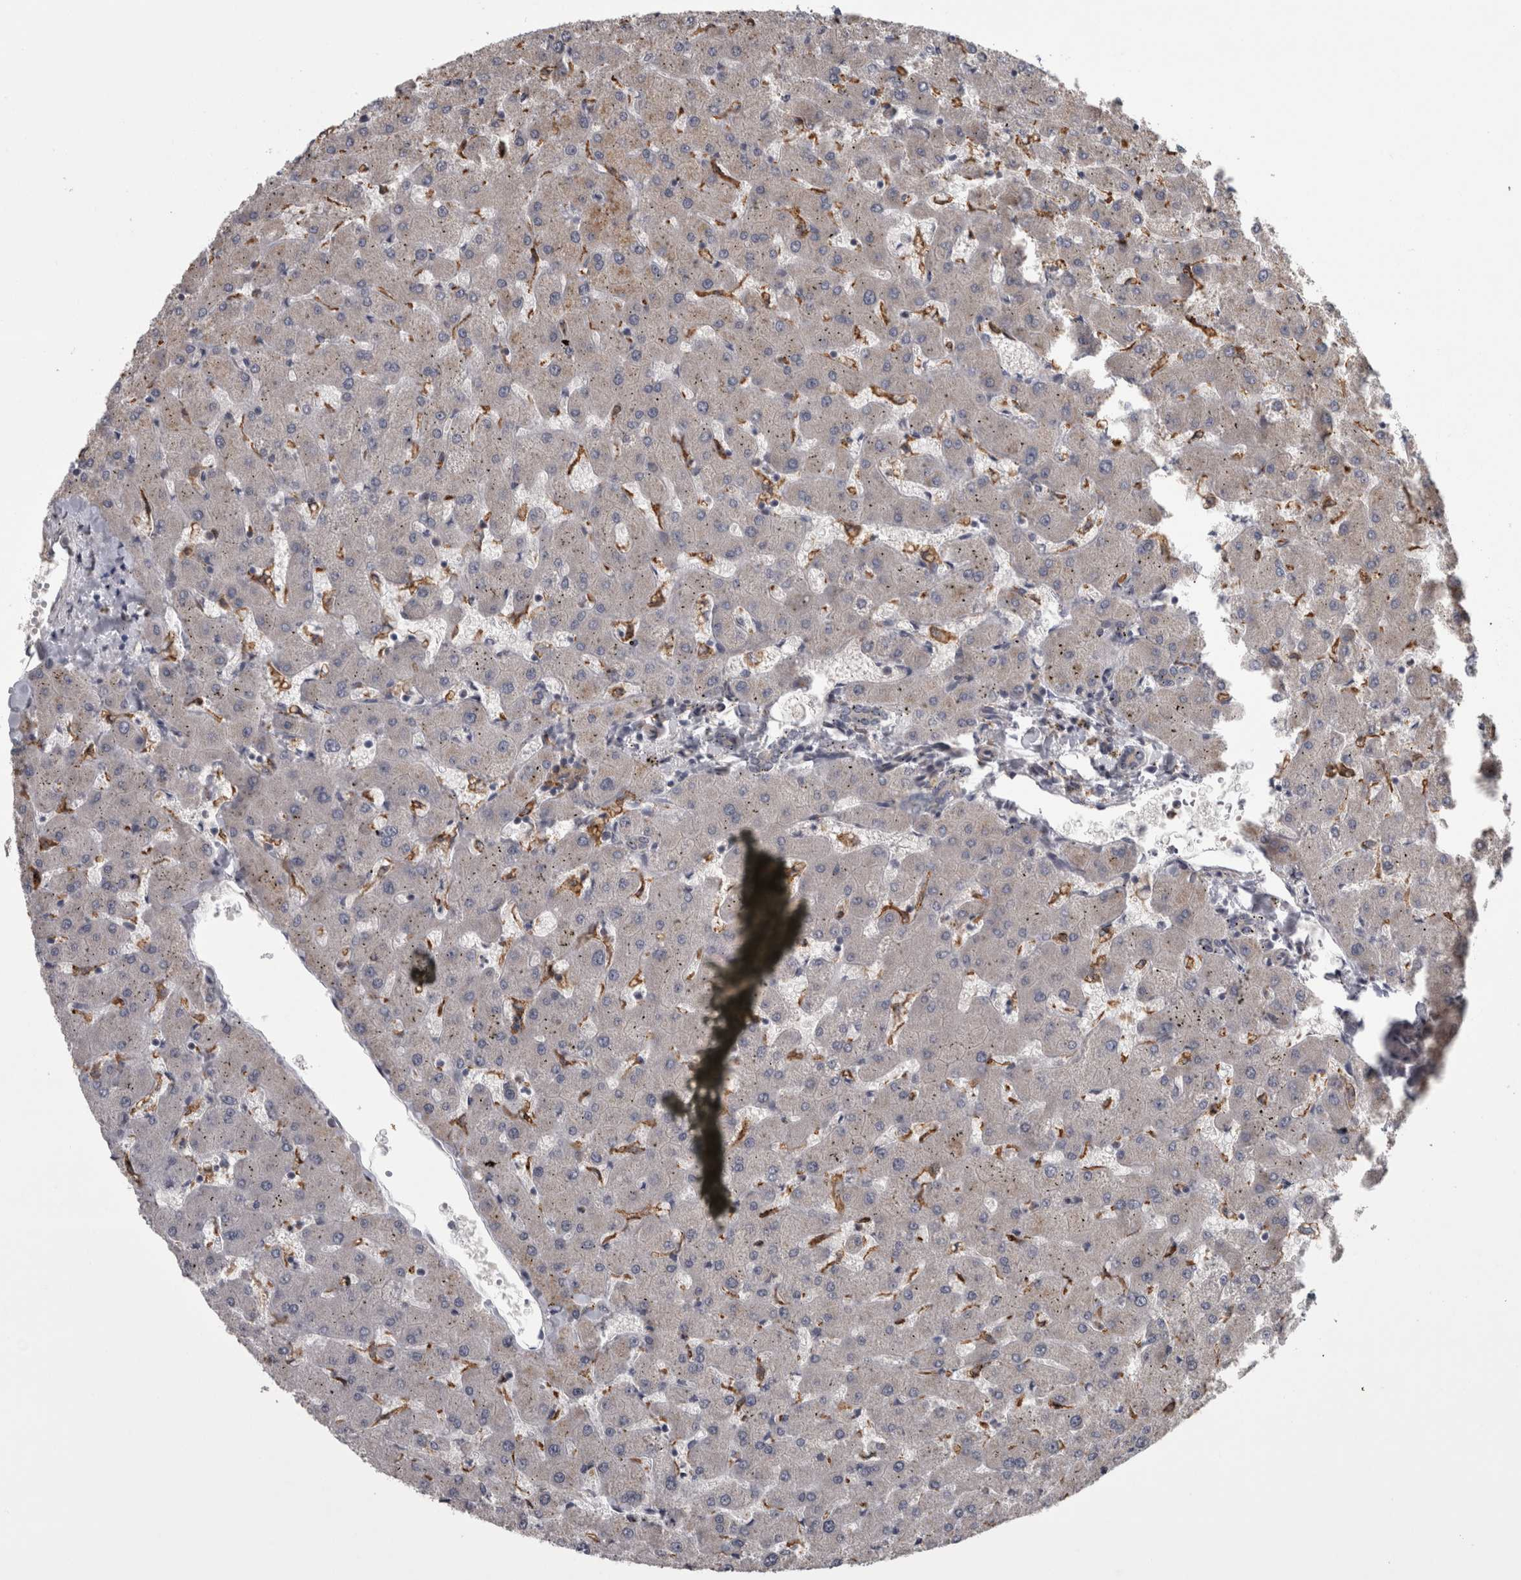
{"staining": {"intensity": "negative", "quantity": "none", "location": "none"}, "tissue": "liver", "cell_type": "Cholangiocytes", "image_type": "normal", "snomed": [{"axis": "morphology", "description": "Normal tissue, NOS"}, {"axis": "topography", "description": "Liver"}], "caption": "A histopathology image of liver stained for a protein demonstrates no brown staining in cholangiocytes.", "gene": "PRKCI", "patient": {"sex": "female", "age": 63}}